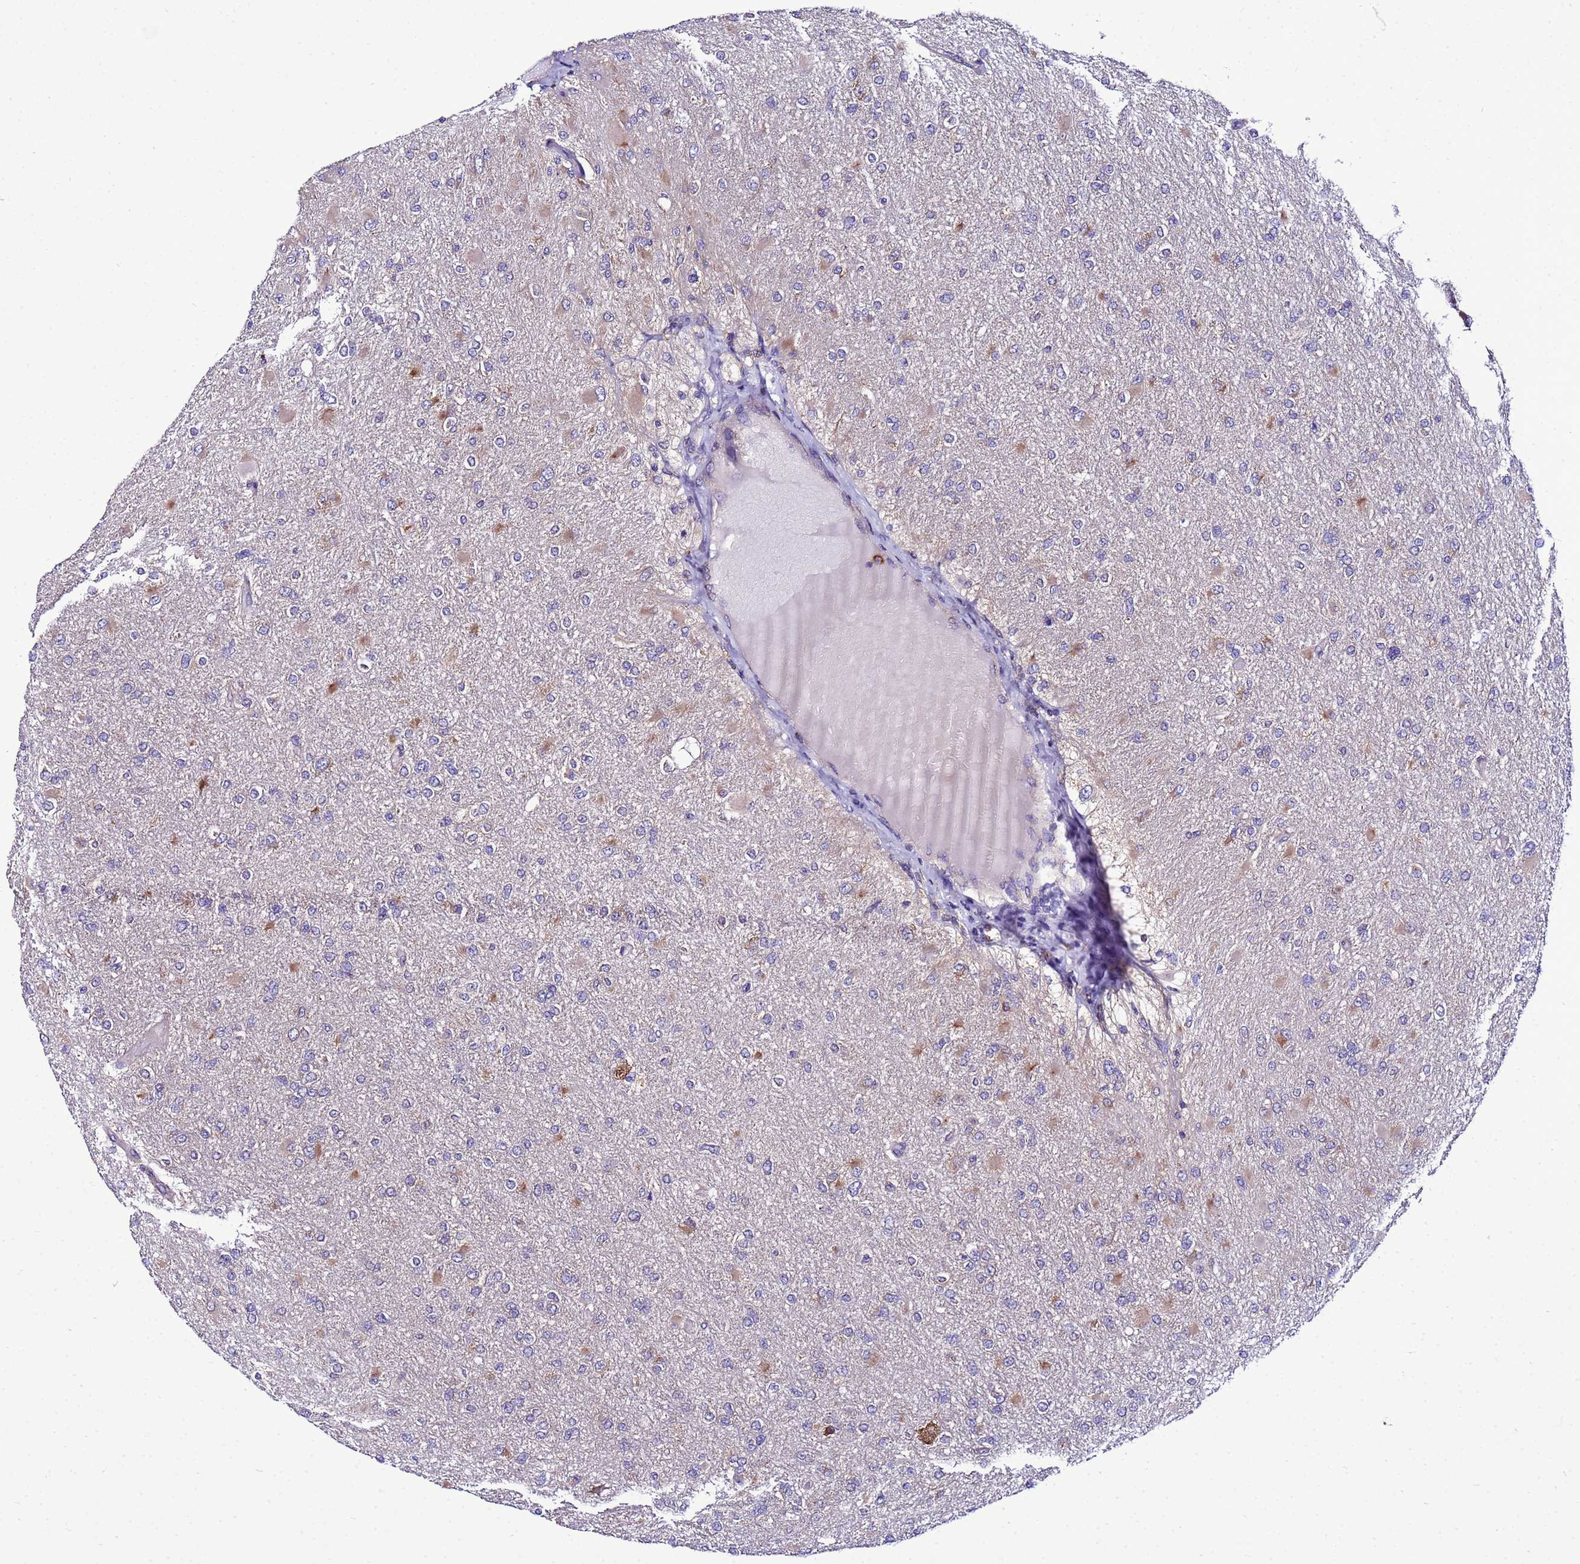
{"staining": {"intensity": "negative", "quantity": "none", "location": "none"}, "tissue": "glioma", "cell_type": "Tumor cells", "image_type": "cancer", "snomed": [{"axis": "morphology", "description": "Glioma, malignant, High grade"}, {"axis": "topography", "description": "Cerebral cortex"}], "caption": "Tumor cells show no significant protein expression in glioma.", "gene": "ANTKMT", "patient": {"sex": "female", "age": 36}}